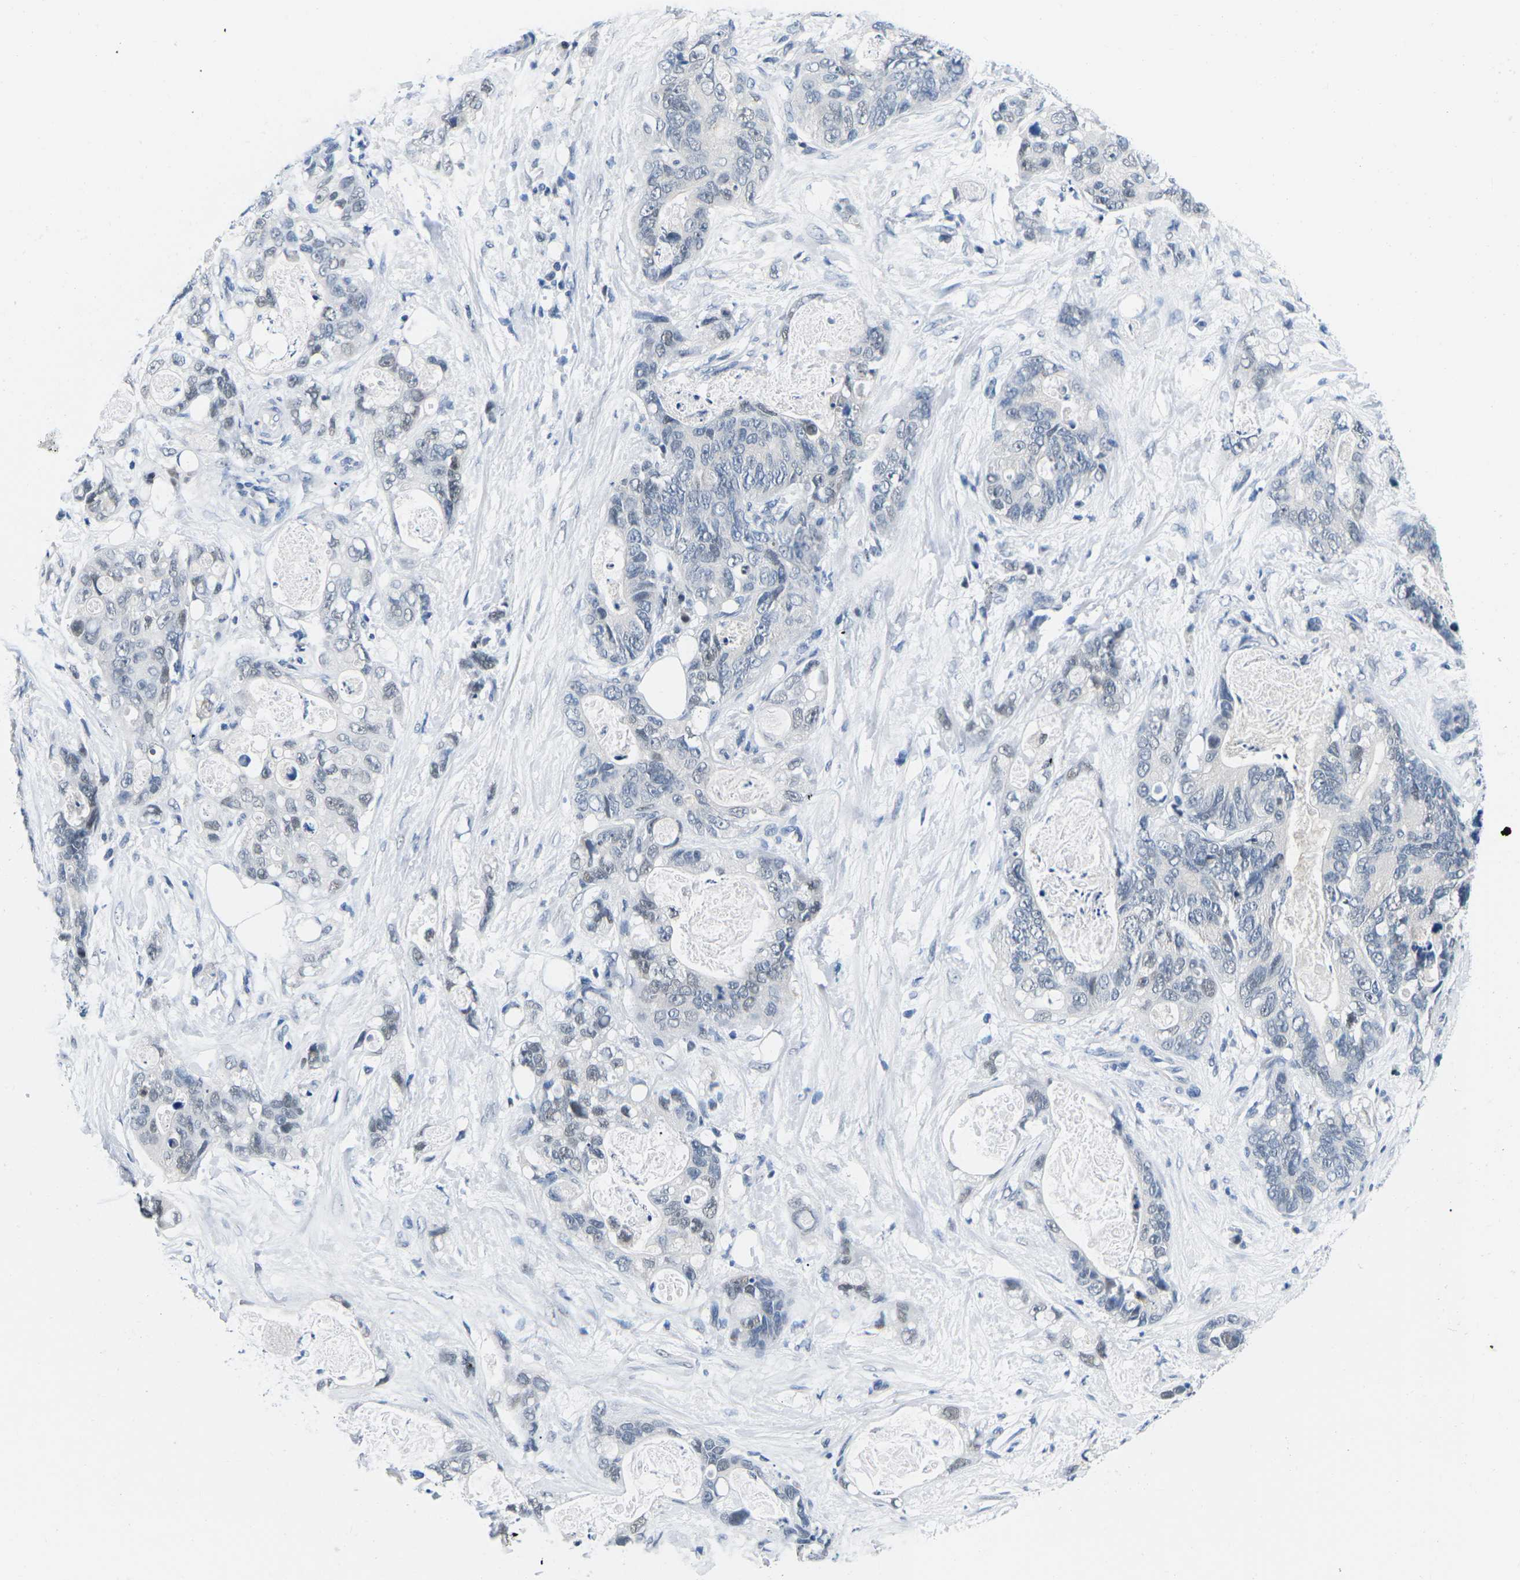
{"staining": {"intensity": "negative", "quantity": "none", "location": "none"}, "tissue": "stomach cancer", "cell_type": "Tumor cells", "image_type": "cancer", "snomed": [{"axis": "morphology", "description": "Adenocarcinoma, NOS"}, {"axis": "topography", "description": "Stomach"}], "caption": "This is an immunohistochemistry (IHC) micrograph of stomach cancer. There is no staining in tumor cells.", "gene": "UBA7", "patient": {"sex": "female", "age": 89}}